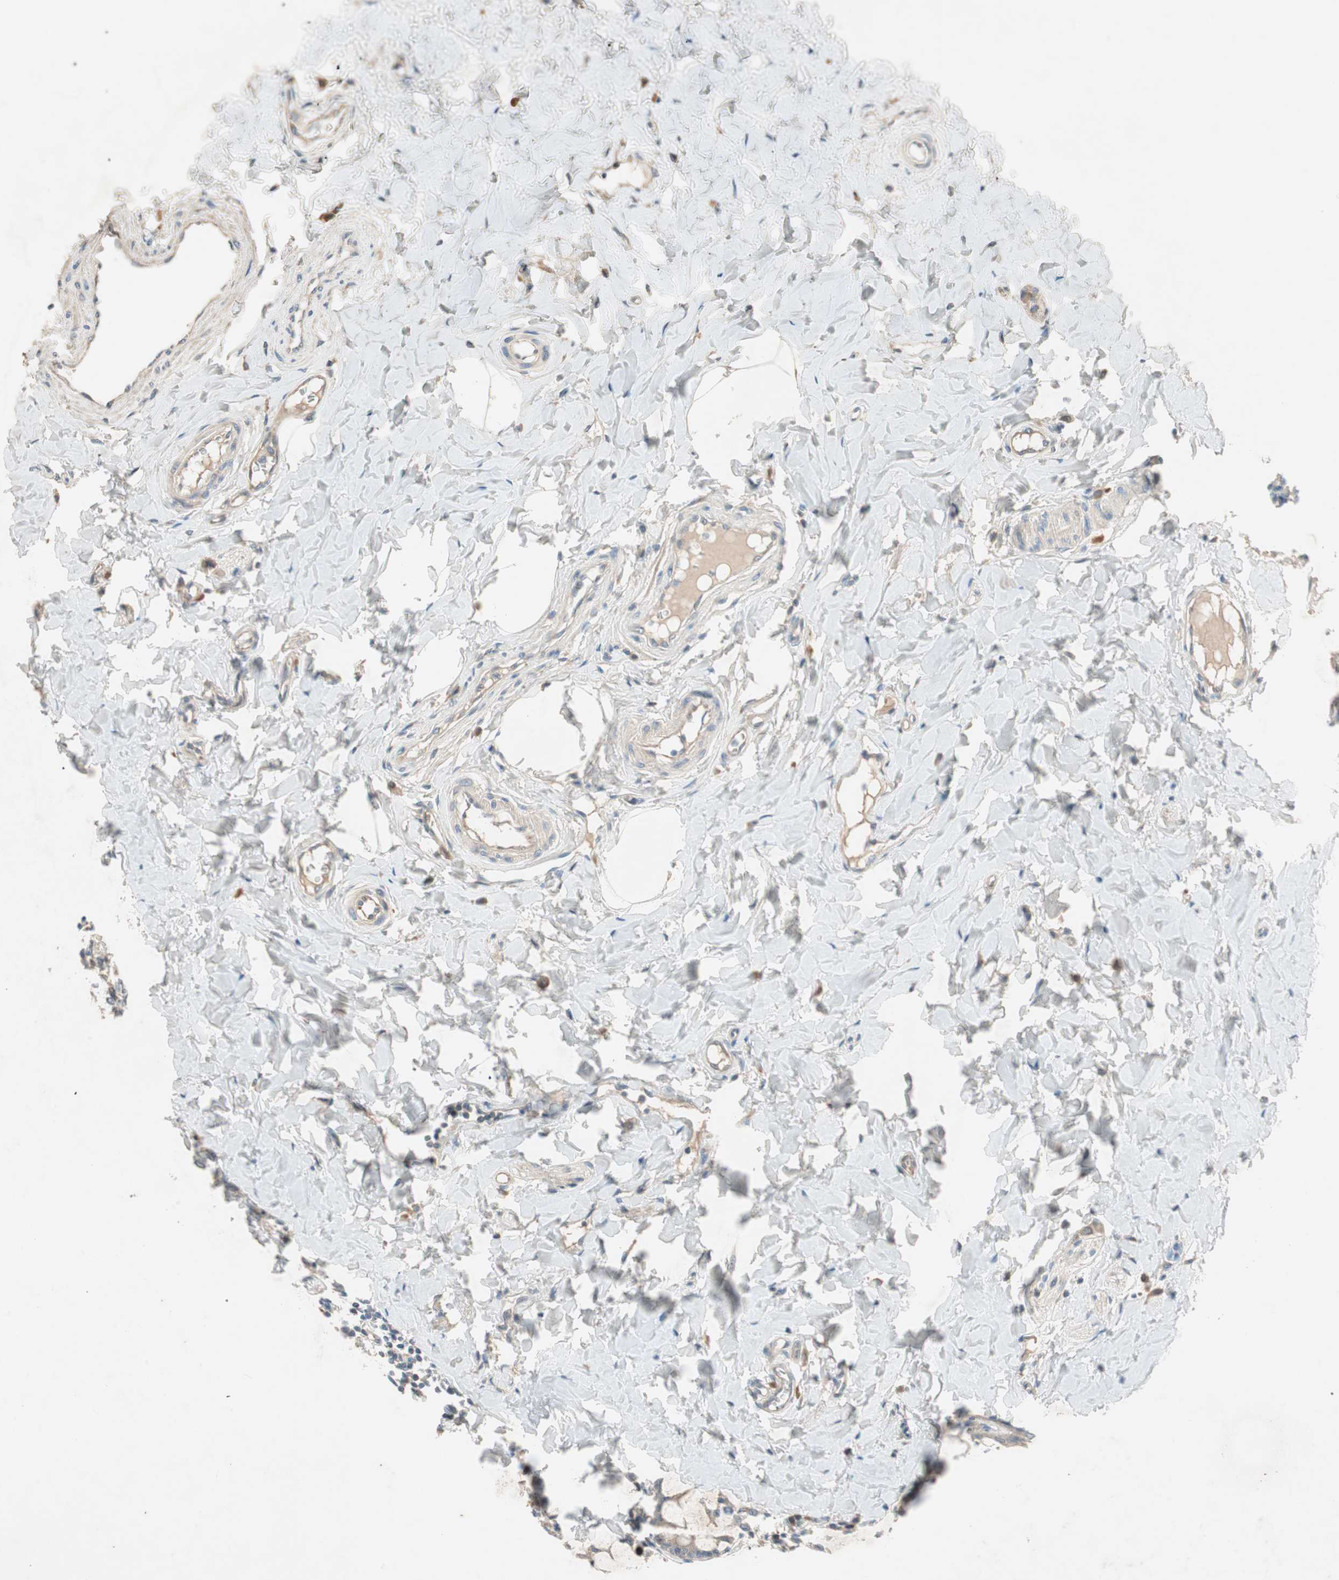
{"staining": {"intensity": "weak", "quantity": ">75%", "location": "cytoplasmic/membranous"}, "tissue": "colon", "cell_type": "Endothelial cells", "image_type": "normal", "snomed": [{"axis": "morphology", "description": "Normal tissue, NOS"}, {"axis": "morphology", "description": "Adenocarcinoma, NOS"}, {"axis": "topography", "description": "Colon"}, {"axis": "topography", "description": "Peripheral nerve tissue"}], "caption": "The histopathology image exhibits staining of unremarkable colon, revealing weak cytoplasmic/membranous protein expression (brown color) within endothelial cells. (IHC, brightfield microscopy, high magnification).", "gene": "APOO", "patient": {"sex": "male", "age": 14}}